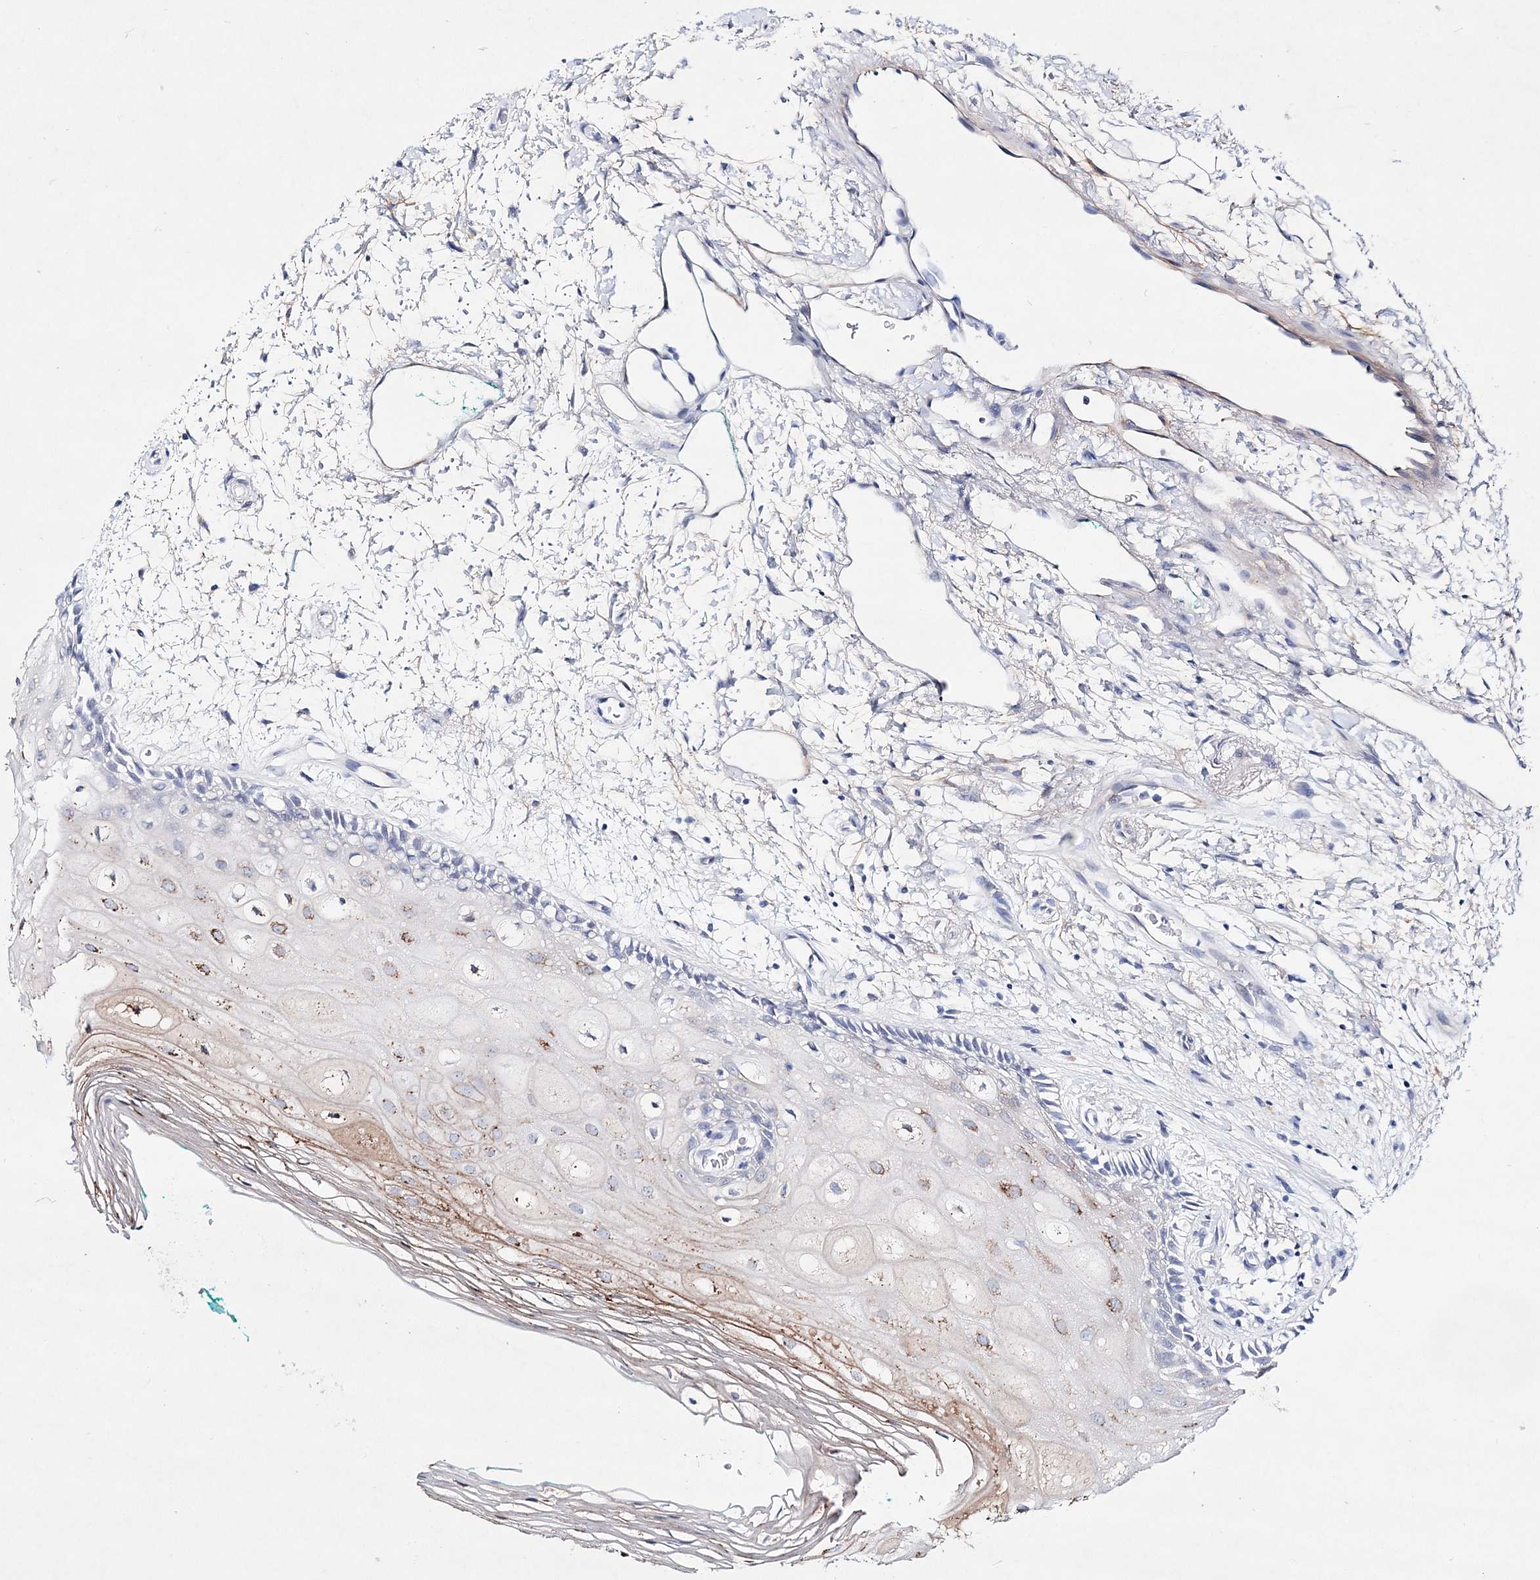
{"staining": {"intensity": "strong", "quantity": "<25%", "location": "cytoplasmic/membranous"}, "tissue": "oral mucosa", "cell_type": "Squamous epithelial cells", "image_type": "normal", "snomed": [{"axis": "morphology", "description": "Normal tissue, NOS"}, {"axis": "topography", "description": "Skeletal muscle"}, {"axis": "topography", "description": "Oral tissue"}, {"axis": "topography", "description": "Peripheral nerve tissue"}], "caption": "Human oral mucosa stained for a protein (brown) reveals strong cytoplasmic/membranous positive positivity in about <25% of squamous epithelial cells.", "gene": "SPINK7", "patient": {"sex": "female", "age": 84}}